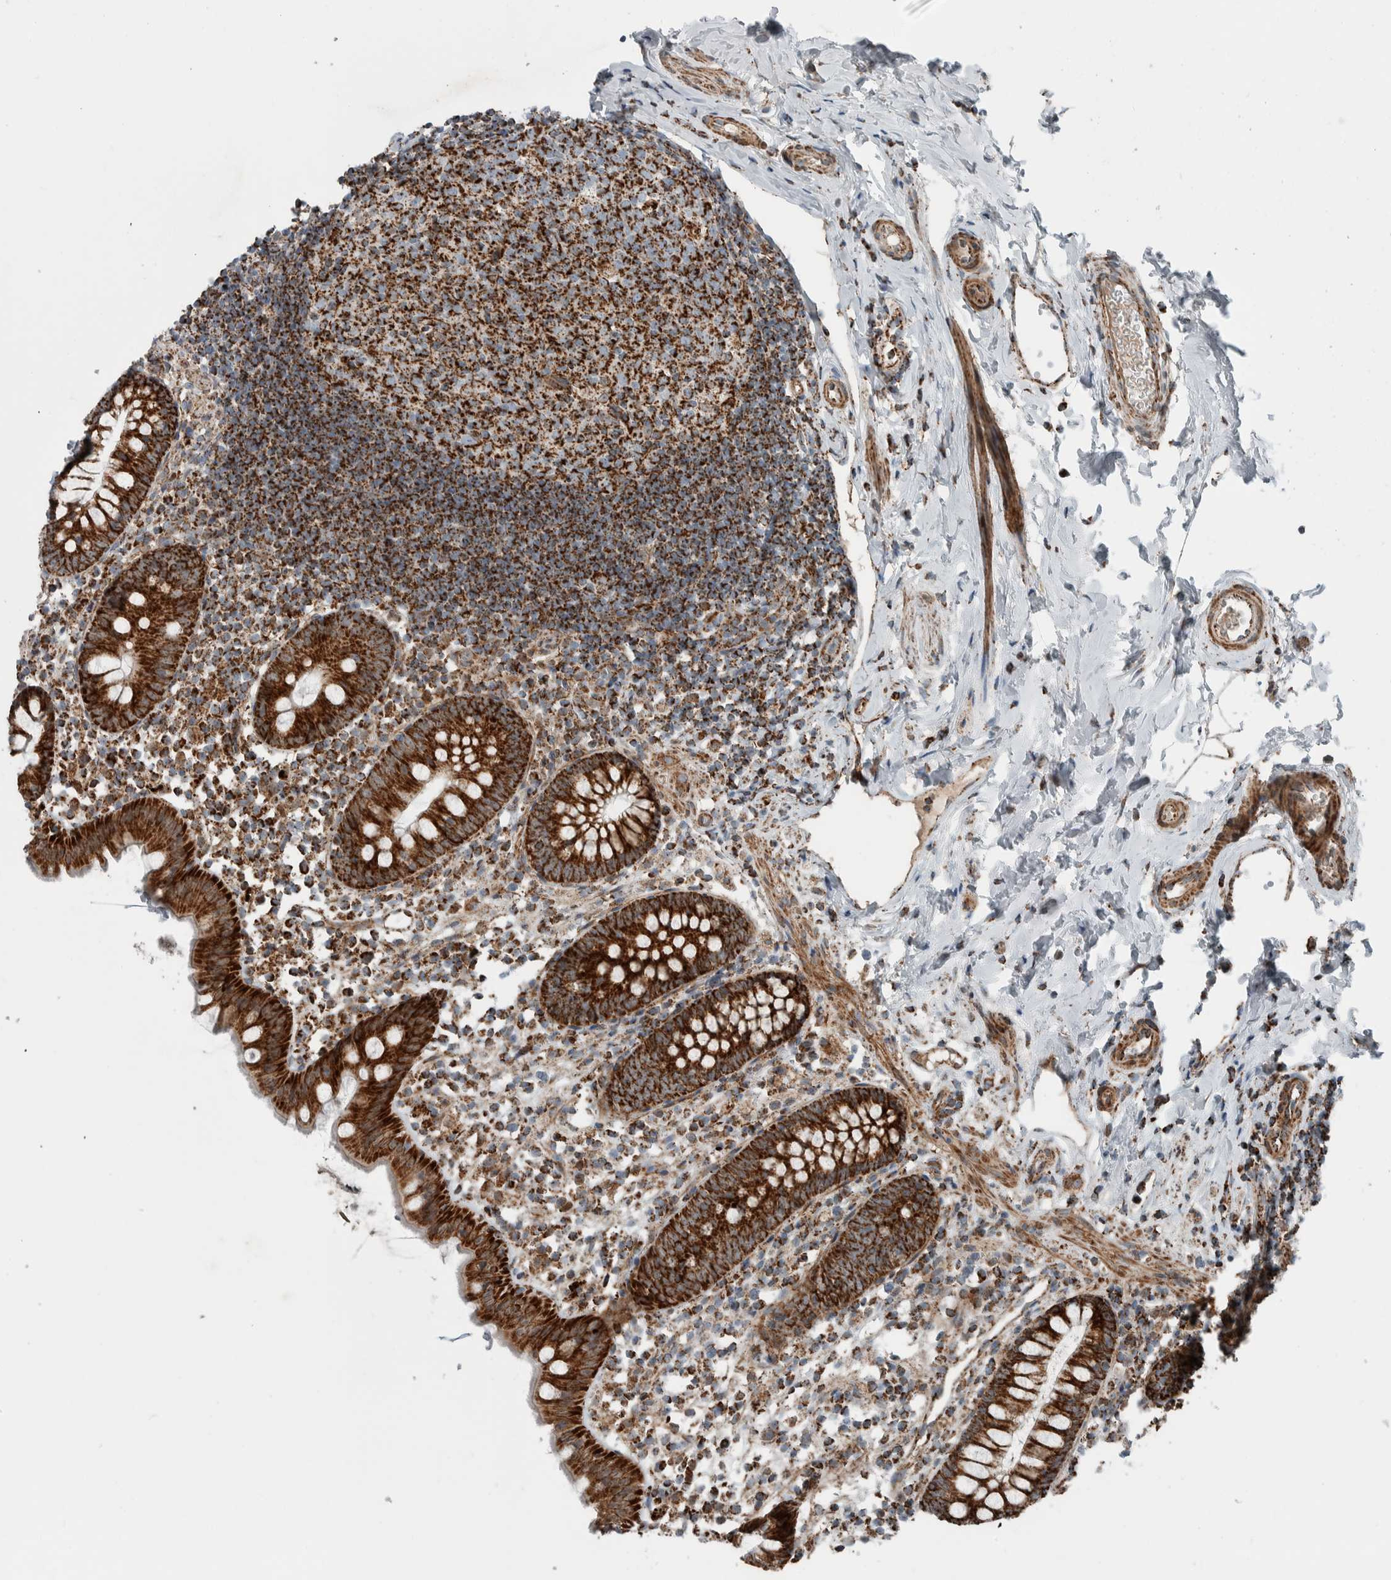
{"staining": {"intensity": "strong", "quantity": ">75%", "location": "cytoplasmic/membranous"}, "tissue": "appendix", "cell_type": "Glandular cells", "image_type": "normal", "snomed": [{"axis": "morphology", "description": "Normal tissue, NOS"}, {"axis": "topography", "description": "Appendix"}], "caption": "There is high levels of strong cytoplasmic/membranous positivity in glandular cells of unremarkable appendix, as demonstrated by immunohistochemical staining (brown color).", "gene": "CNTROB", "patient": {"sex": "female", "age": 20}}